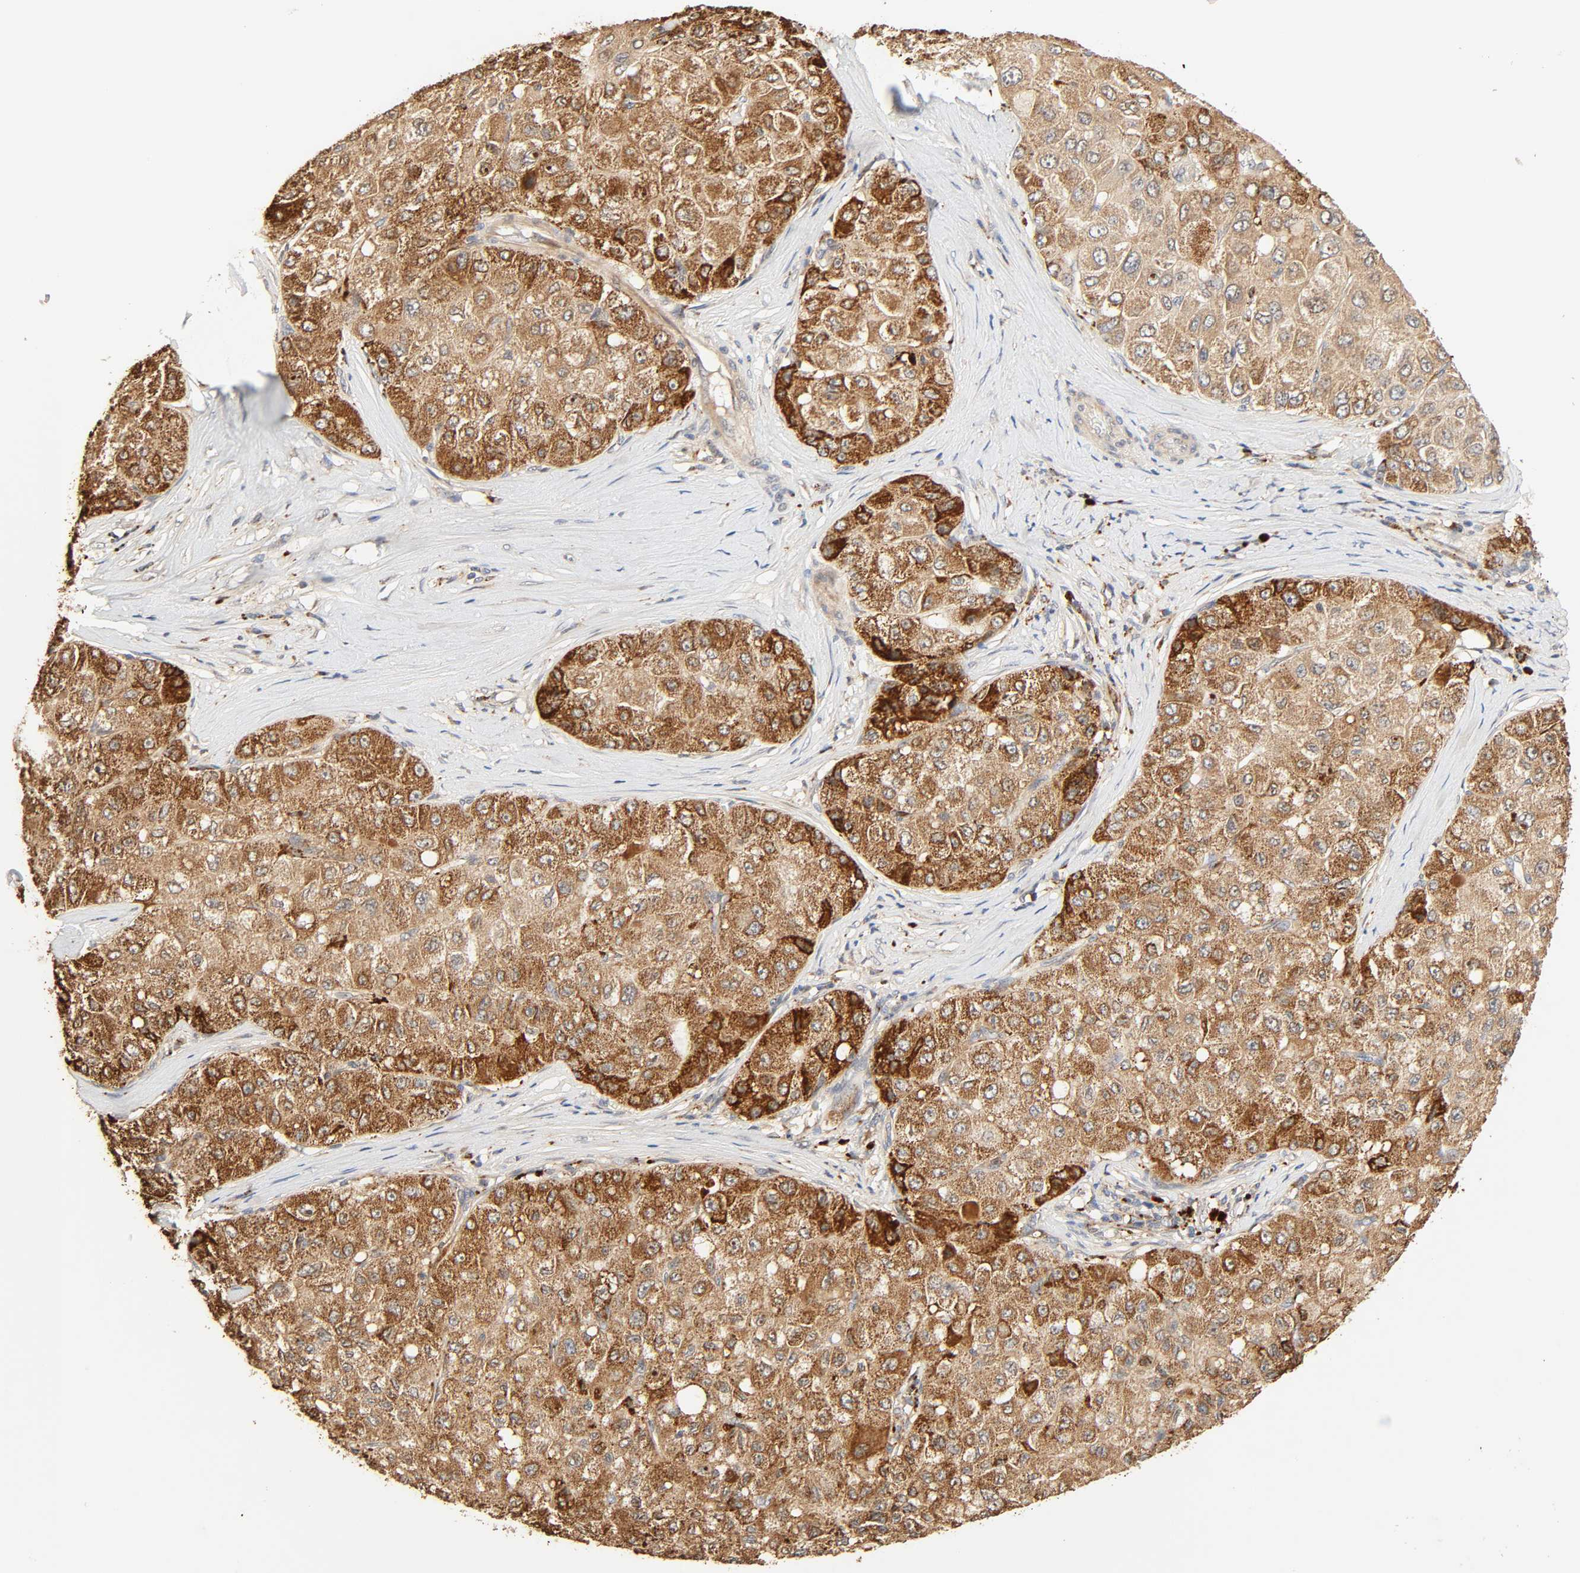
{"staining": {"intensity": "strong", "quantity": ">75%", "location": "cytoplasmic/membranous"}, "tissue": "liver cancer", "cell_type": "Tumor cells", "image_type": "cancer", "snomed": [{"axis": "morphology", "description": "Carcinoma, Hepatocellular, NOS"}, {"axis": "topography", "description": "Liver"}], "caption": "Immunohistochemistry (IHC) histopathology image of hepatocellular carcinoma (liver) stained for a protein (brown), which shows high levels of strong cytoplasmic/membranous staining in approximately >75% of tumor cells.", "gene": "MAPK6", "patient": {"sex": "male", "age": 80}}